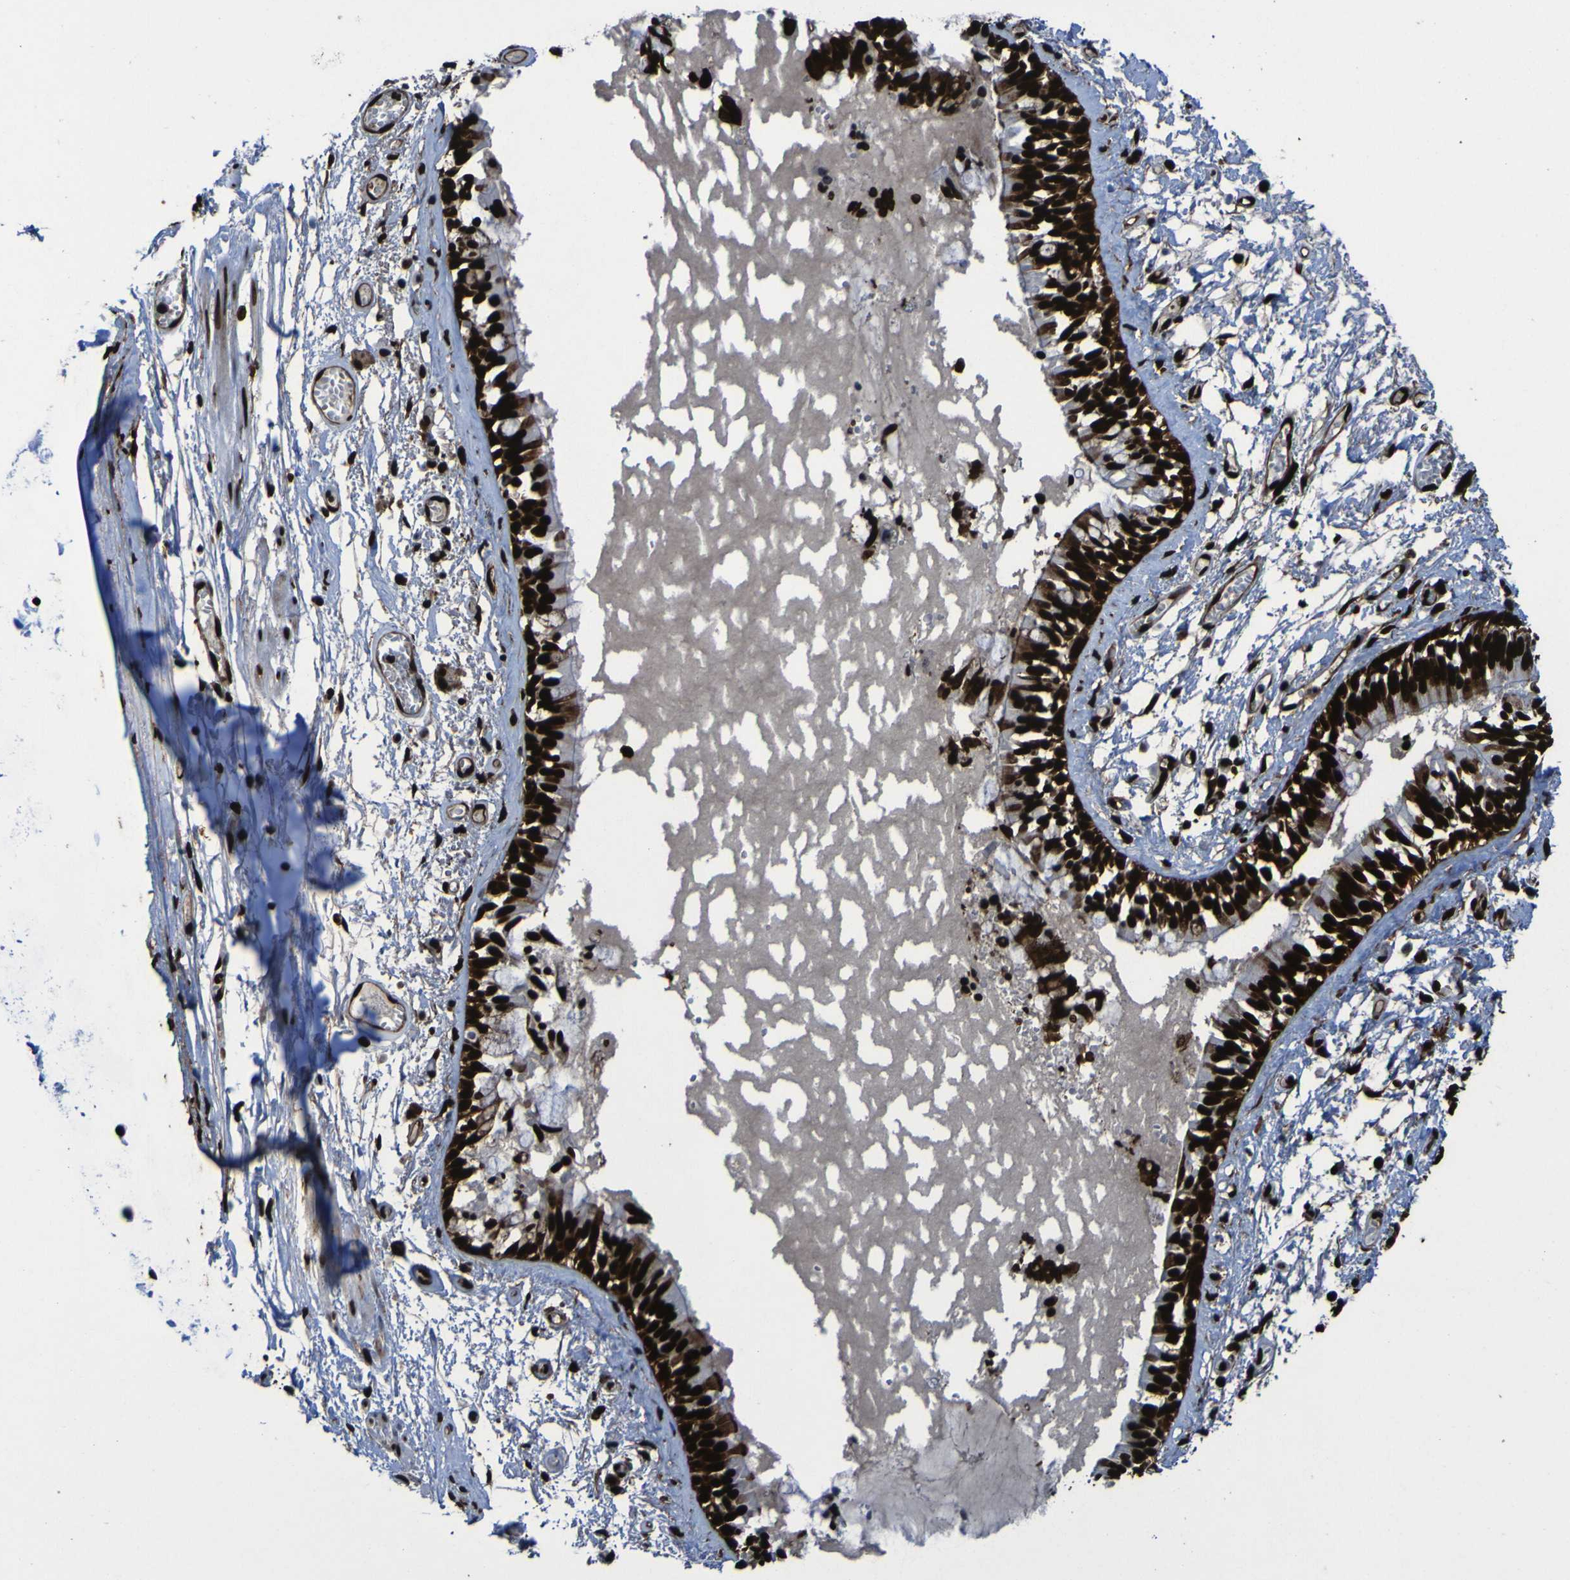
{"staining": {"intensity": "strong", "quantity": ">75%", "location": "nuclear"}, "tissue": "bronchus", "cell_type": "Respiratory epithelial cells", "image_type": "normal", "snomed": [{"axis": "morphology", "description": "Normal tissue, NOS"}, {"axis": "morphology", "description": "Inflammation, NOS"}, {"axis": "topography", "description": "Cartilage tissue"}, {"axis": "topography", "description": "Lung"}], "caption": "The image reveals staining of benign bronchus, revealing strong nuclear protein staining (brown color) within respiratory epithelial cells. Immunohistochemistry (ihc) stains the protein of interest in brown and the nuclei are stained blue.", "gene": "NPM1", "patient": {"sex": "male", "age": 71}}